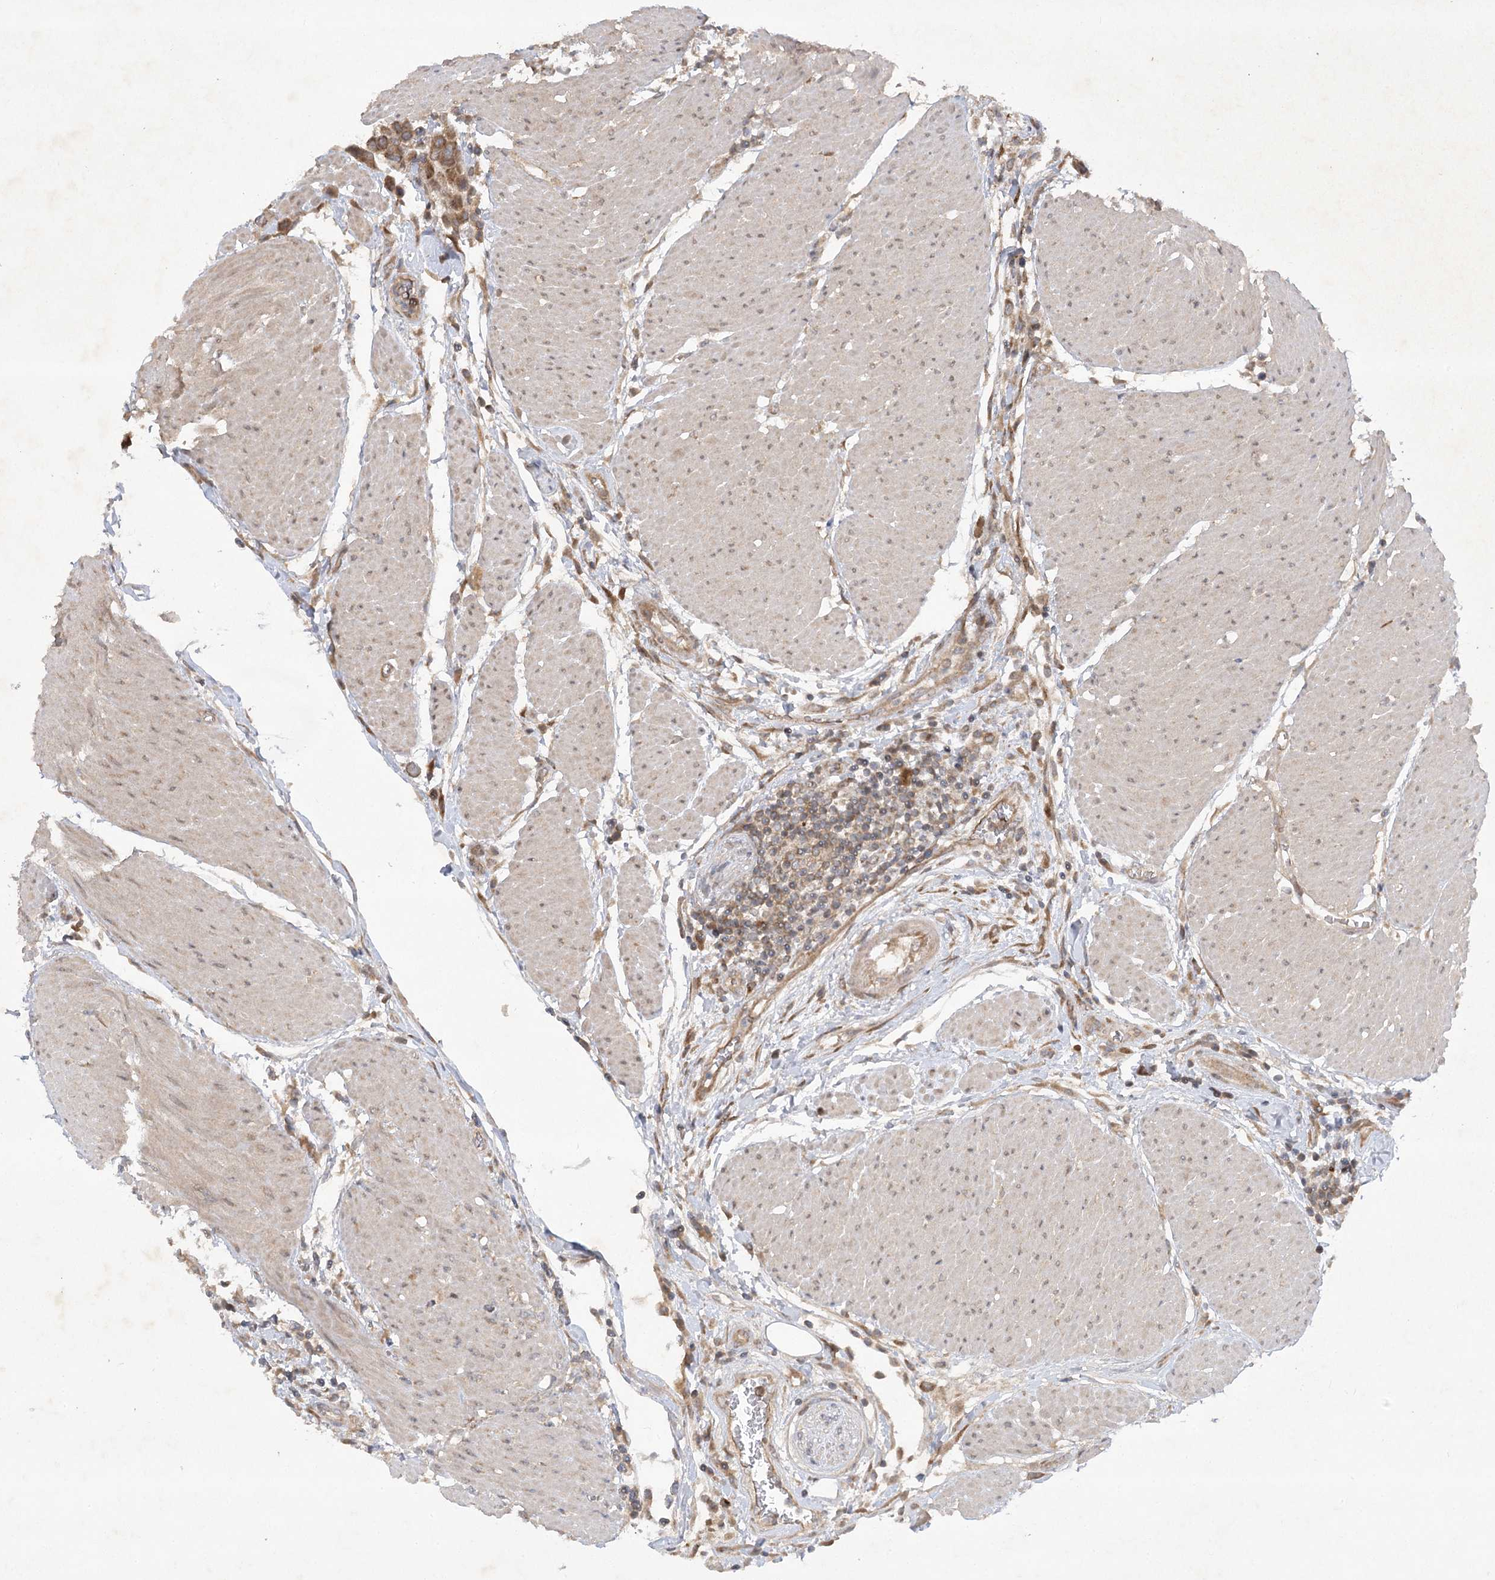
{"staining": {"intensity": "moderate", "quantity": ">75%", "location": "cytoplasmic/membranous"}, "tissue": "urothelial cancer", "cell_type": "Tumor cells", "image_type": "cancer", "snomed": [{"axis": "morphology", "description": "Urothelial carcinoma, High grade"}, {"axis": "topography", "description": "Urinary bladder"}], "caption": "Urothelial cancer tissue reveals moderate cytoplasmic/membranous positivity in about >75% of tumor cells", "gene": "TRAF3IP1", "patient": {"sex": "male", "age": 50}}